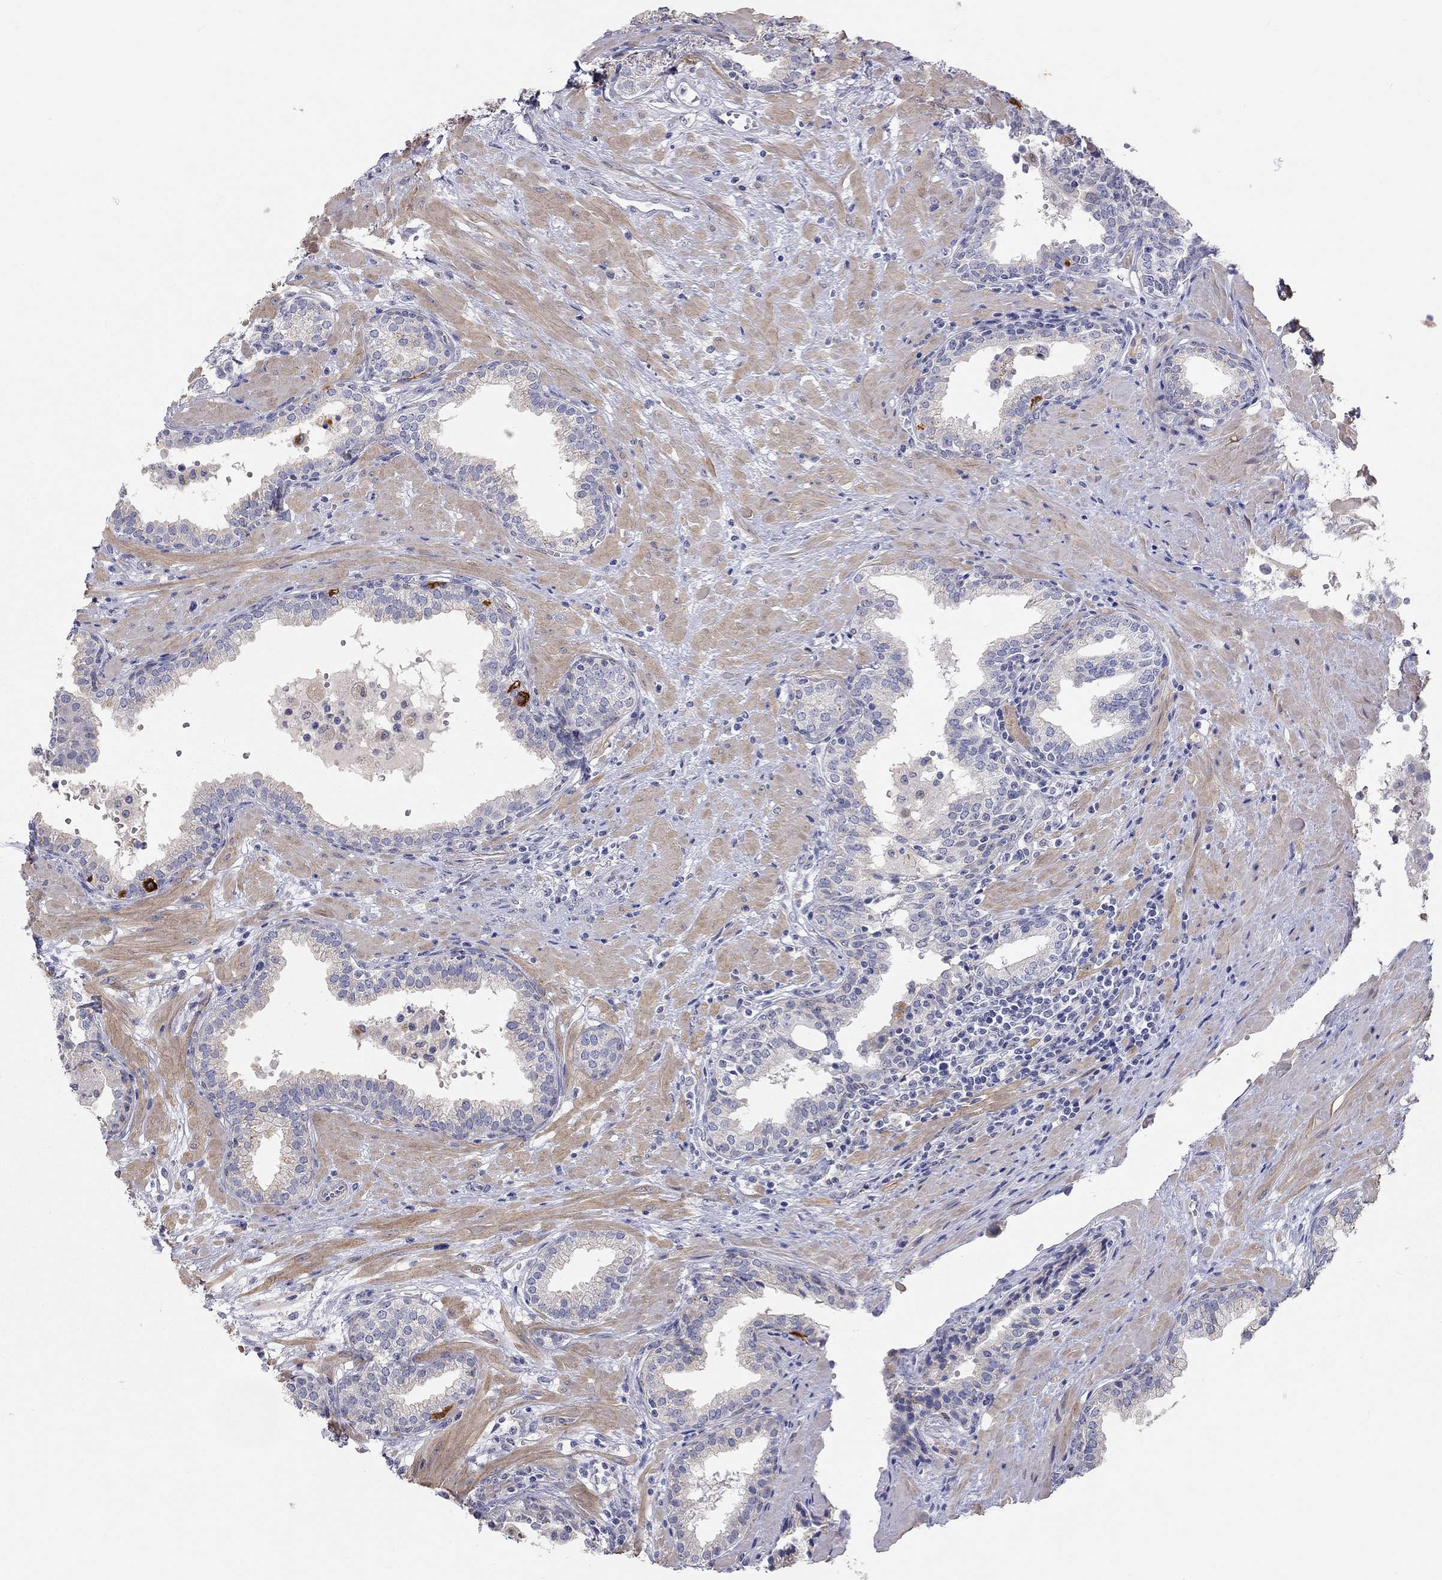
{"staining": {"intensity": "negative", "quantity": "none", "location": "none"}, "tissue": "prostate", "cell_type": "Glandular cells", "image_type": "normal", "snomed": [{"axis": "morphology", "description": "Normal tissue, NOS"}, {"axis": "topography", "description": "Prostate"}], "caption": "Glandular cells are negative for protein expression in unremarkable human prostate. (Brightfield microscopy of DAB (3,3'-diaminobenzidine) IHC at high magnification).", "gene": "PAPSS2", "patient": {"sex": "male", "age": 64}}